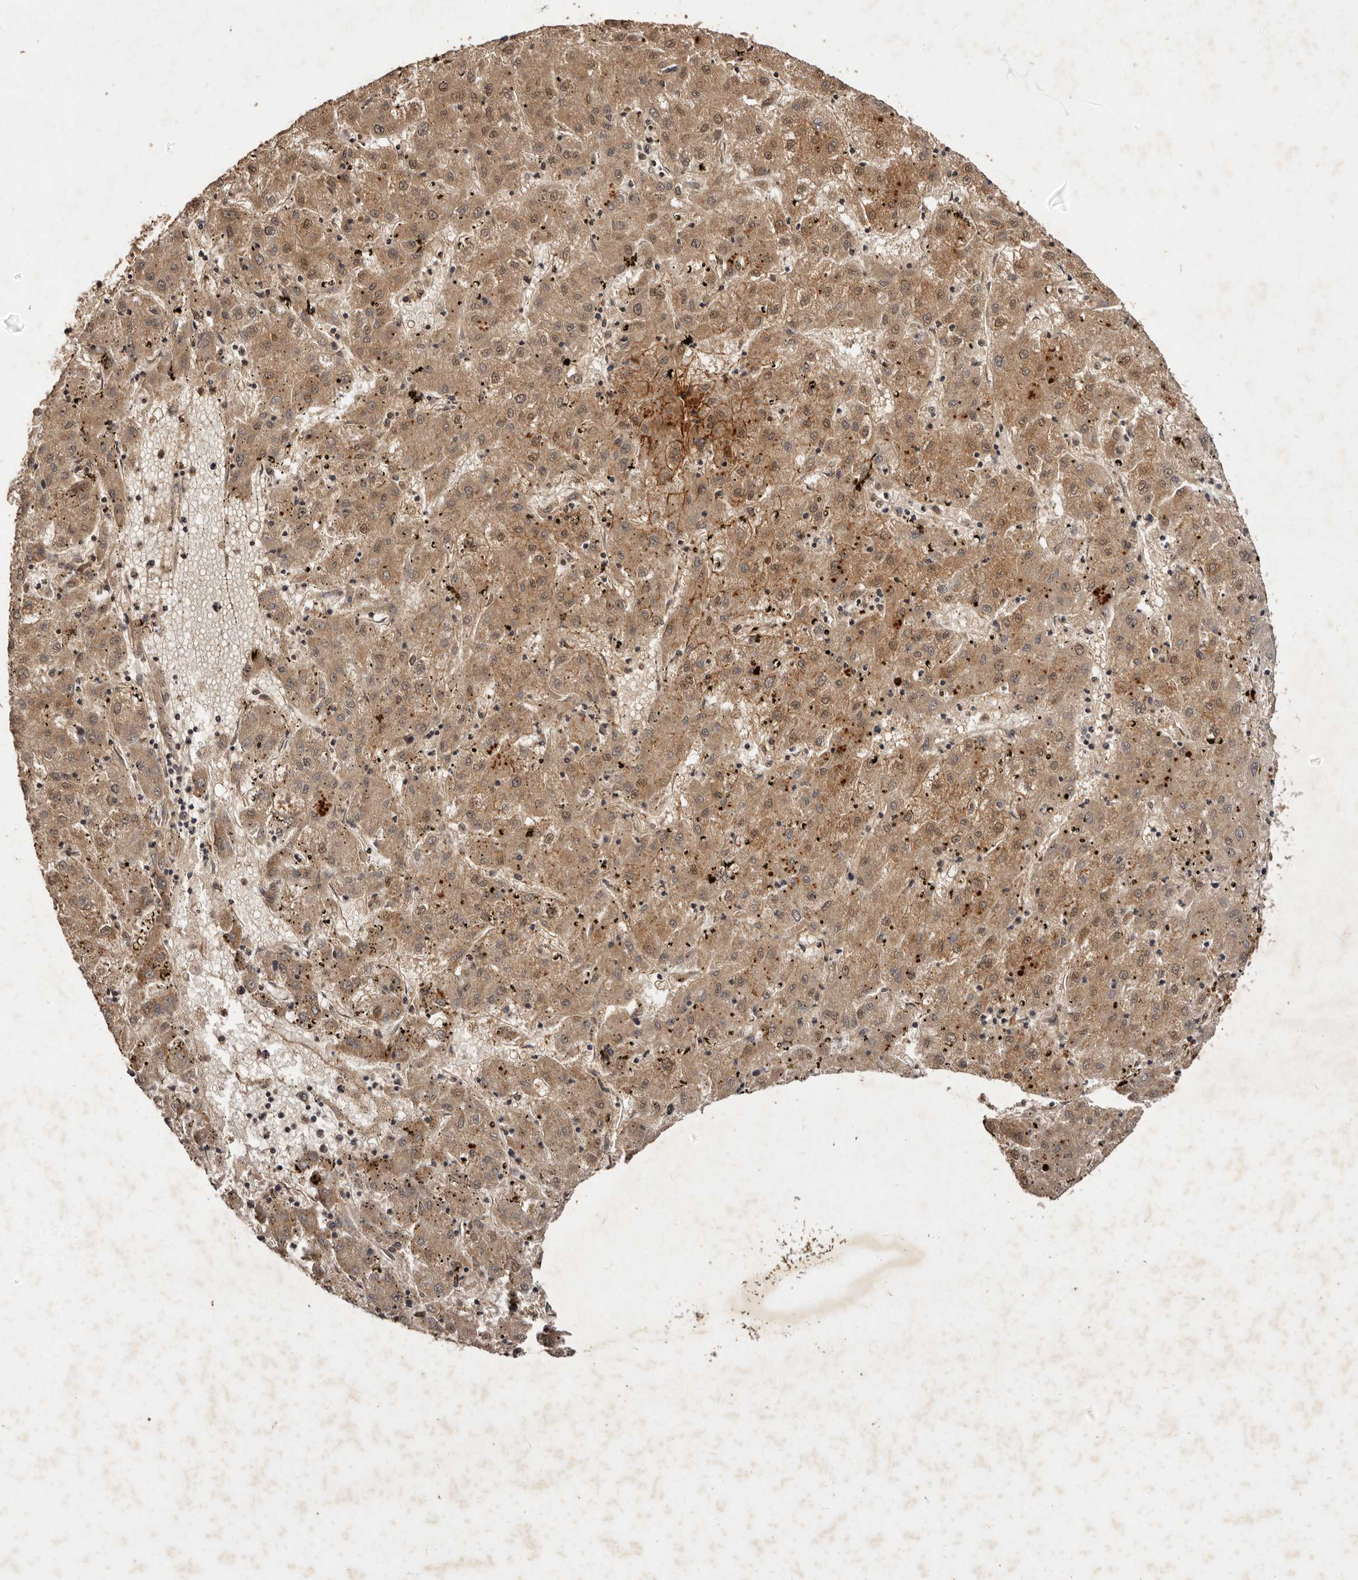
{"staining": {"intensity": "moderate", "quantity": ">75%", "location": "cytoplasmic/membranous,nuclear"}, "tissue": "liver cancer", "cell_type": "Tumor cells", "image_type": "cancer", "snomed": [{"axis": "morphology", "description": "Carcinoma, Hepatocellular, NOS"}, {"axis": "topography", "description": "Liver"}], "caption": "Hepatocellular carcinoma (liver) stained with immunohistochemistry displays moderate cytoplasmic/membranous and nuclear expression in about >75% of tumor cells. The staining was performed using DAB (3,3'-diaminobenzidine), with brown indicating positive protein expression. Nuclei are stained blue with hematoxylin.", "gene": "NOTCH1", "patient": {"sex": "male", "age": 72}}